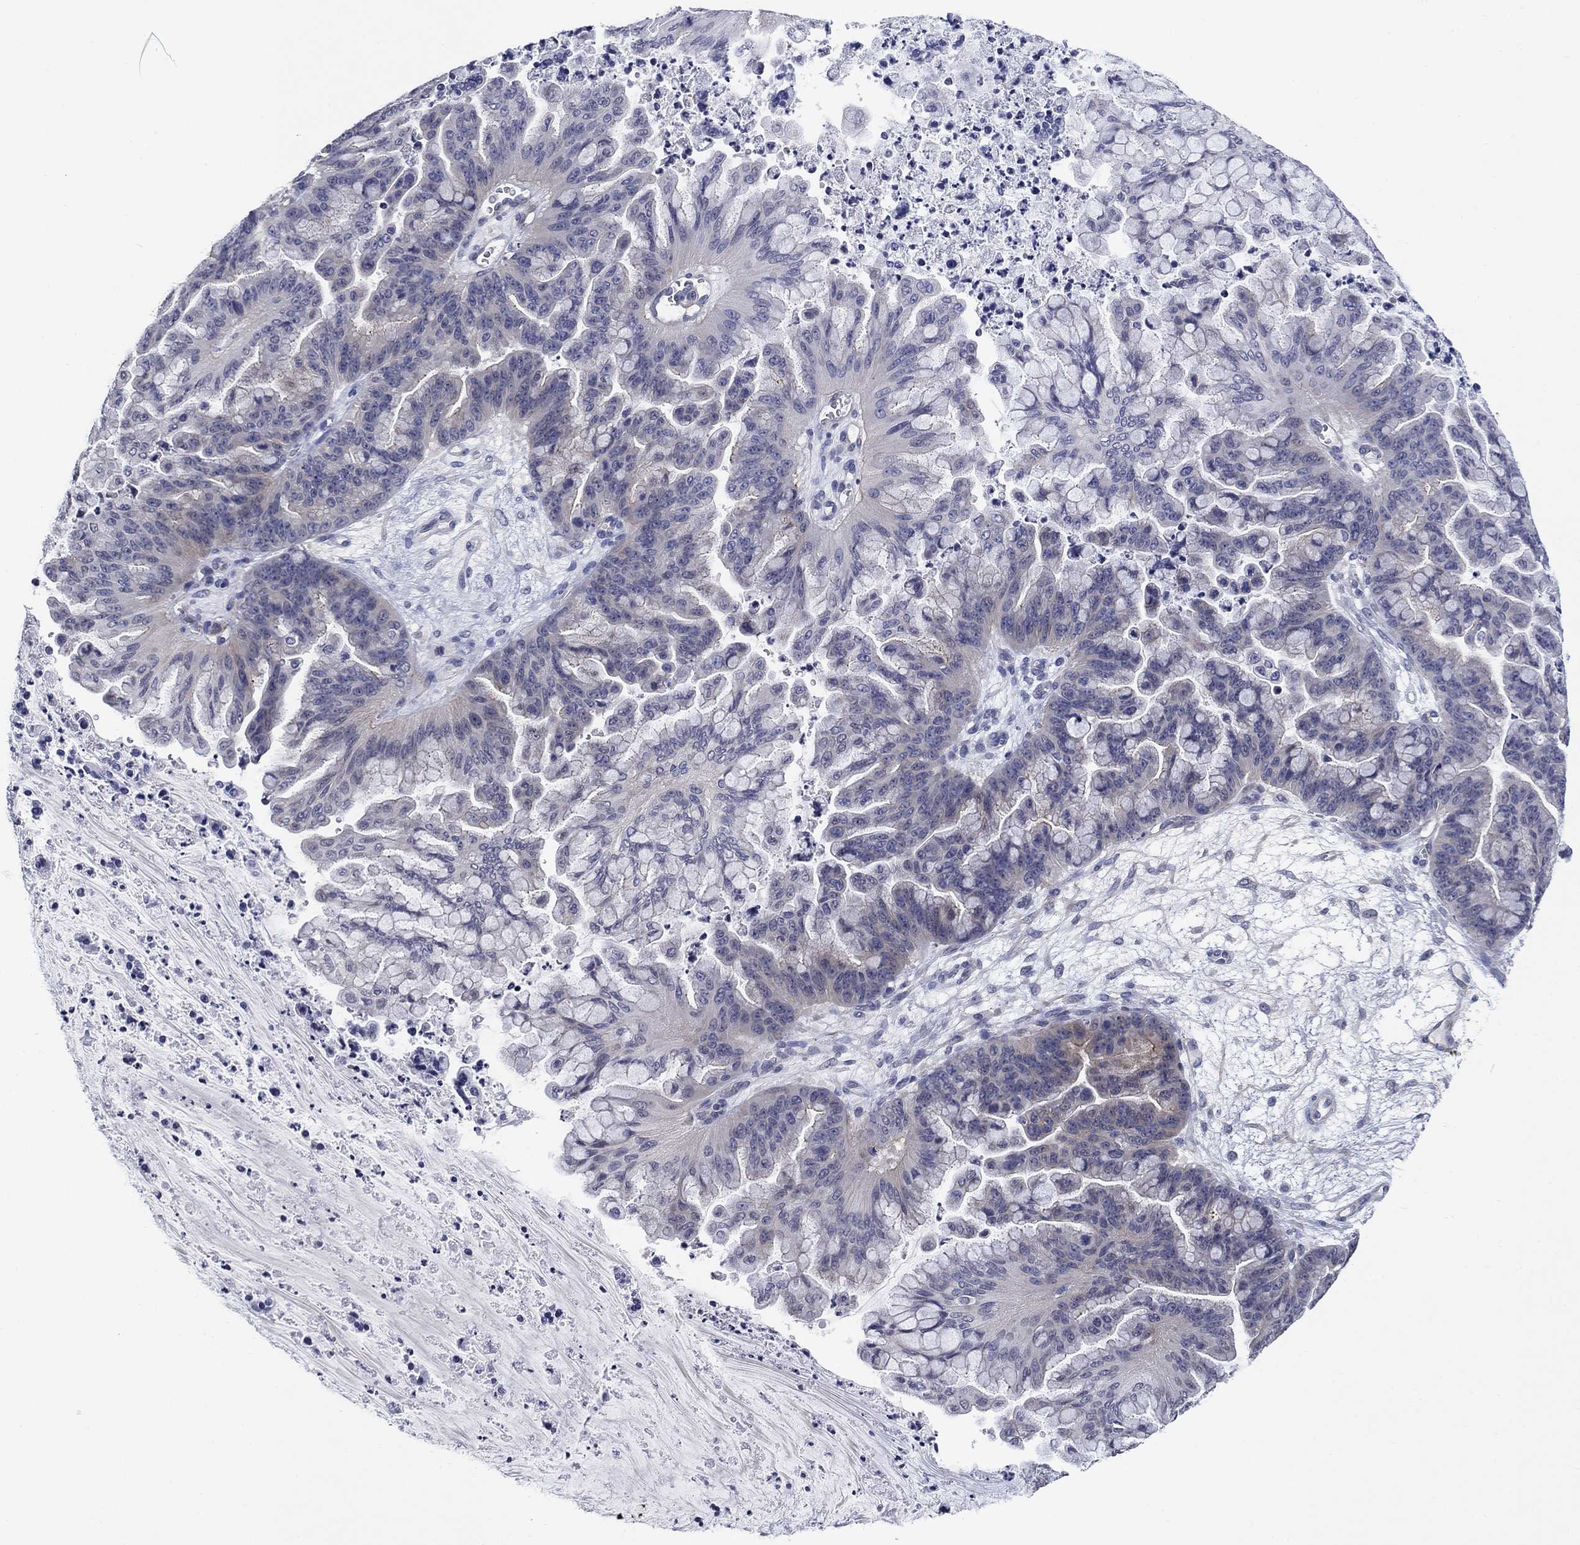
{"staining": {"intensity": "negative", "quantity": "none", "location": "none"}, "tissue": "ovarian cancer", "cell_type": "Tumor cells", "image_type": "cancer", "snomed": [{"axis": "morphology", "description": "Cystadenocarcinoma, mucinous, NOS"}, {"axis": "topography", "description": "Ovary"}], "caption": "Immunohistochemistry (IHC) image of ovarian cancer stained for a protein (brown), which reveals no positivity in tumor cells.", "gene": "OTUB2", "patient": {"sex": "female", "age": 67}}